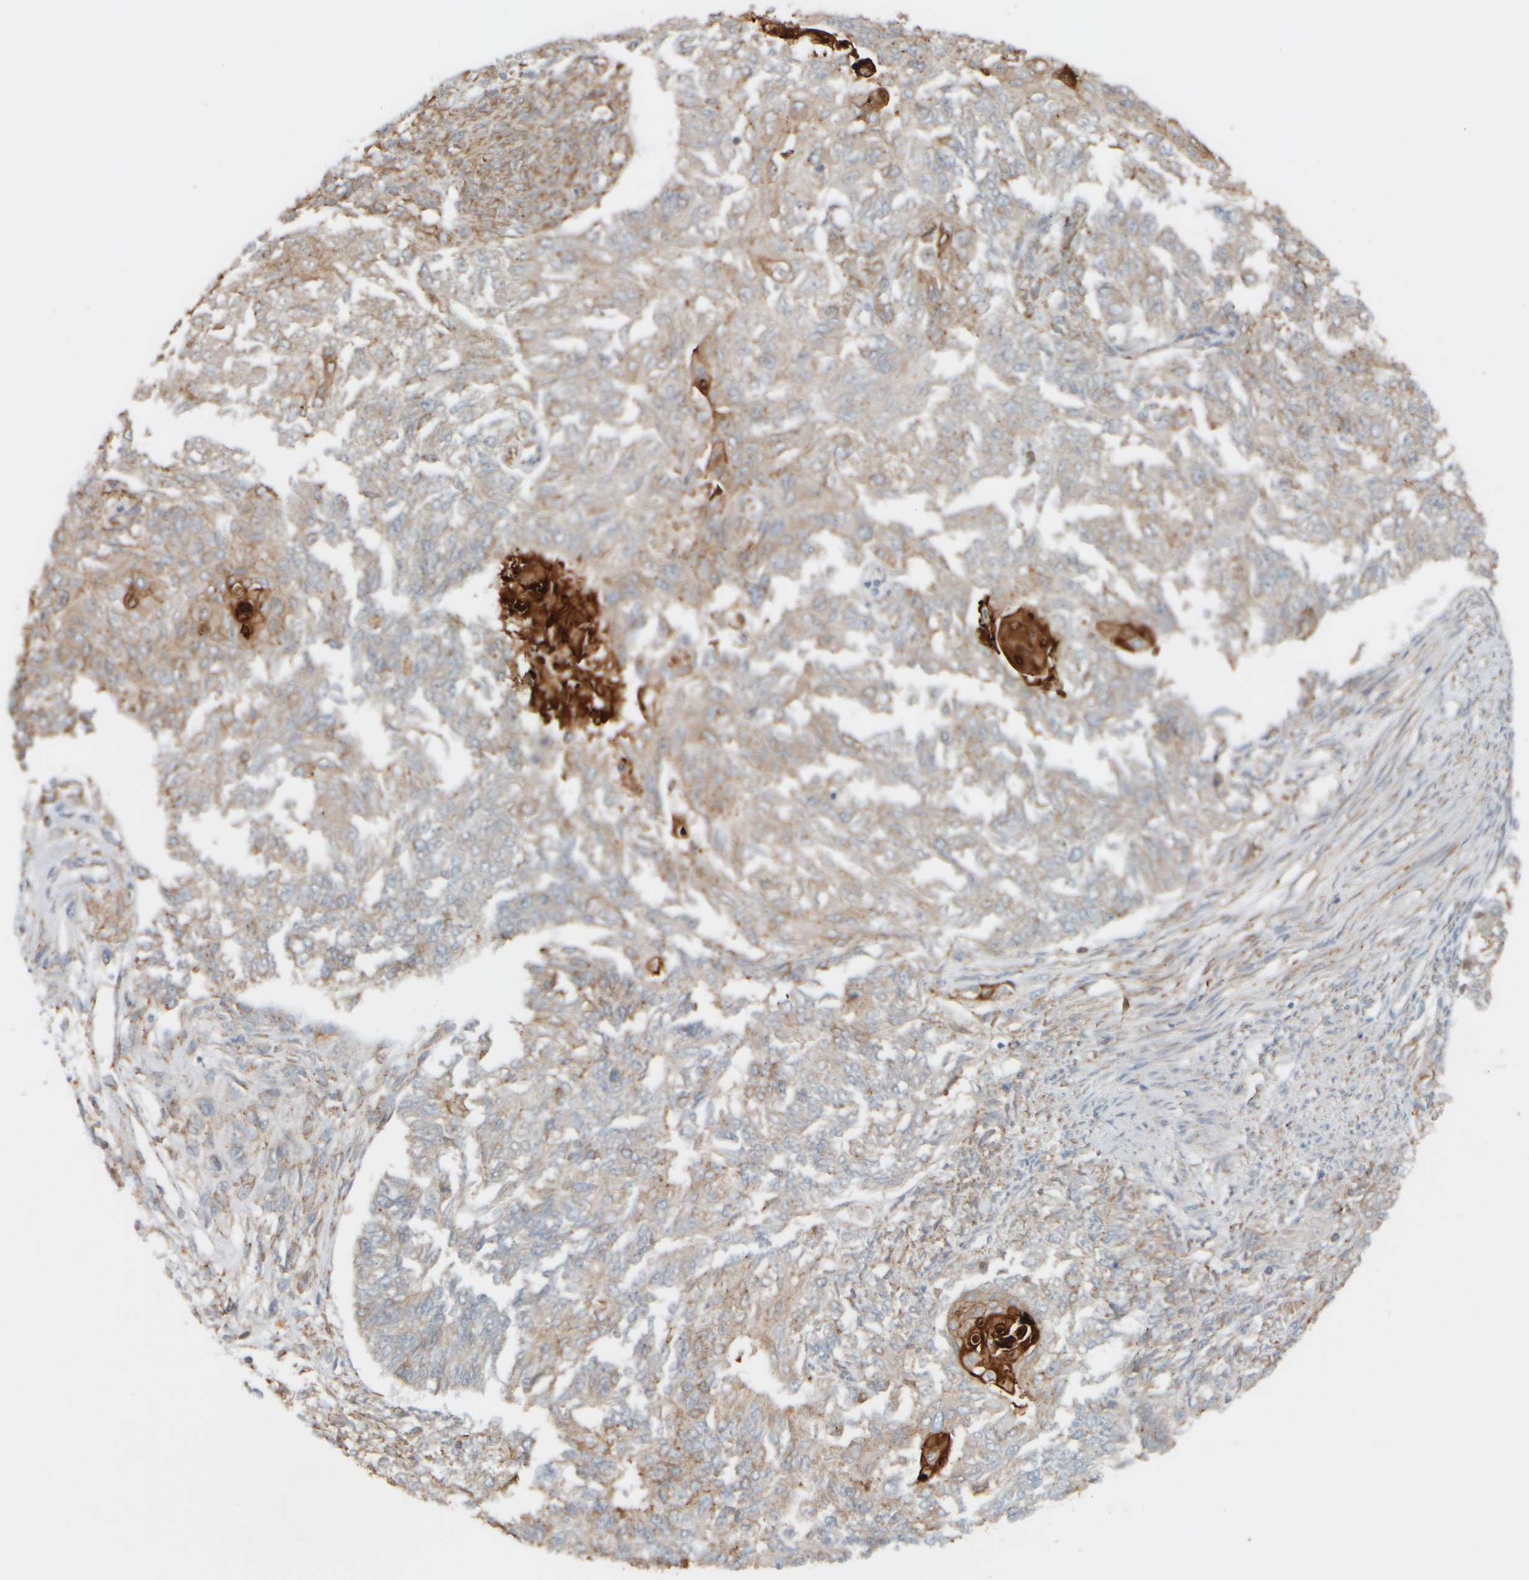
{"staining": {"intensity": "weak", "quantity": "<25%", "location": "cytoplasmic/membranous"}, "tissue": "endometrial cancer", "cell_type": "Tumor cells", "image_type": "cancer", "snomed": [{"axis": "morphology", "description": "Adenocarcinoma, NOS"}, {"axis": "topography", "description": "Endometrium"}], "caption": "This is a photomicrograph of immunohistochemistry (IHC) staining of endometrial cancer (adenocarcinoma), which shows no staining in tumor cells.", "gene": "EIF2B3", "patient": {"sex": "female", "age": 32}}